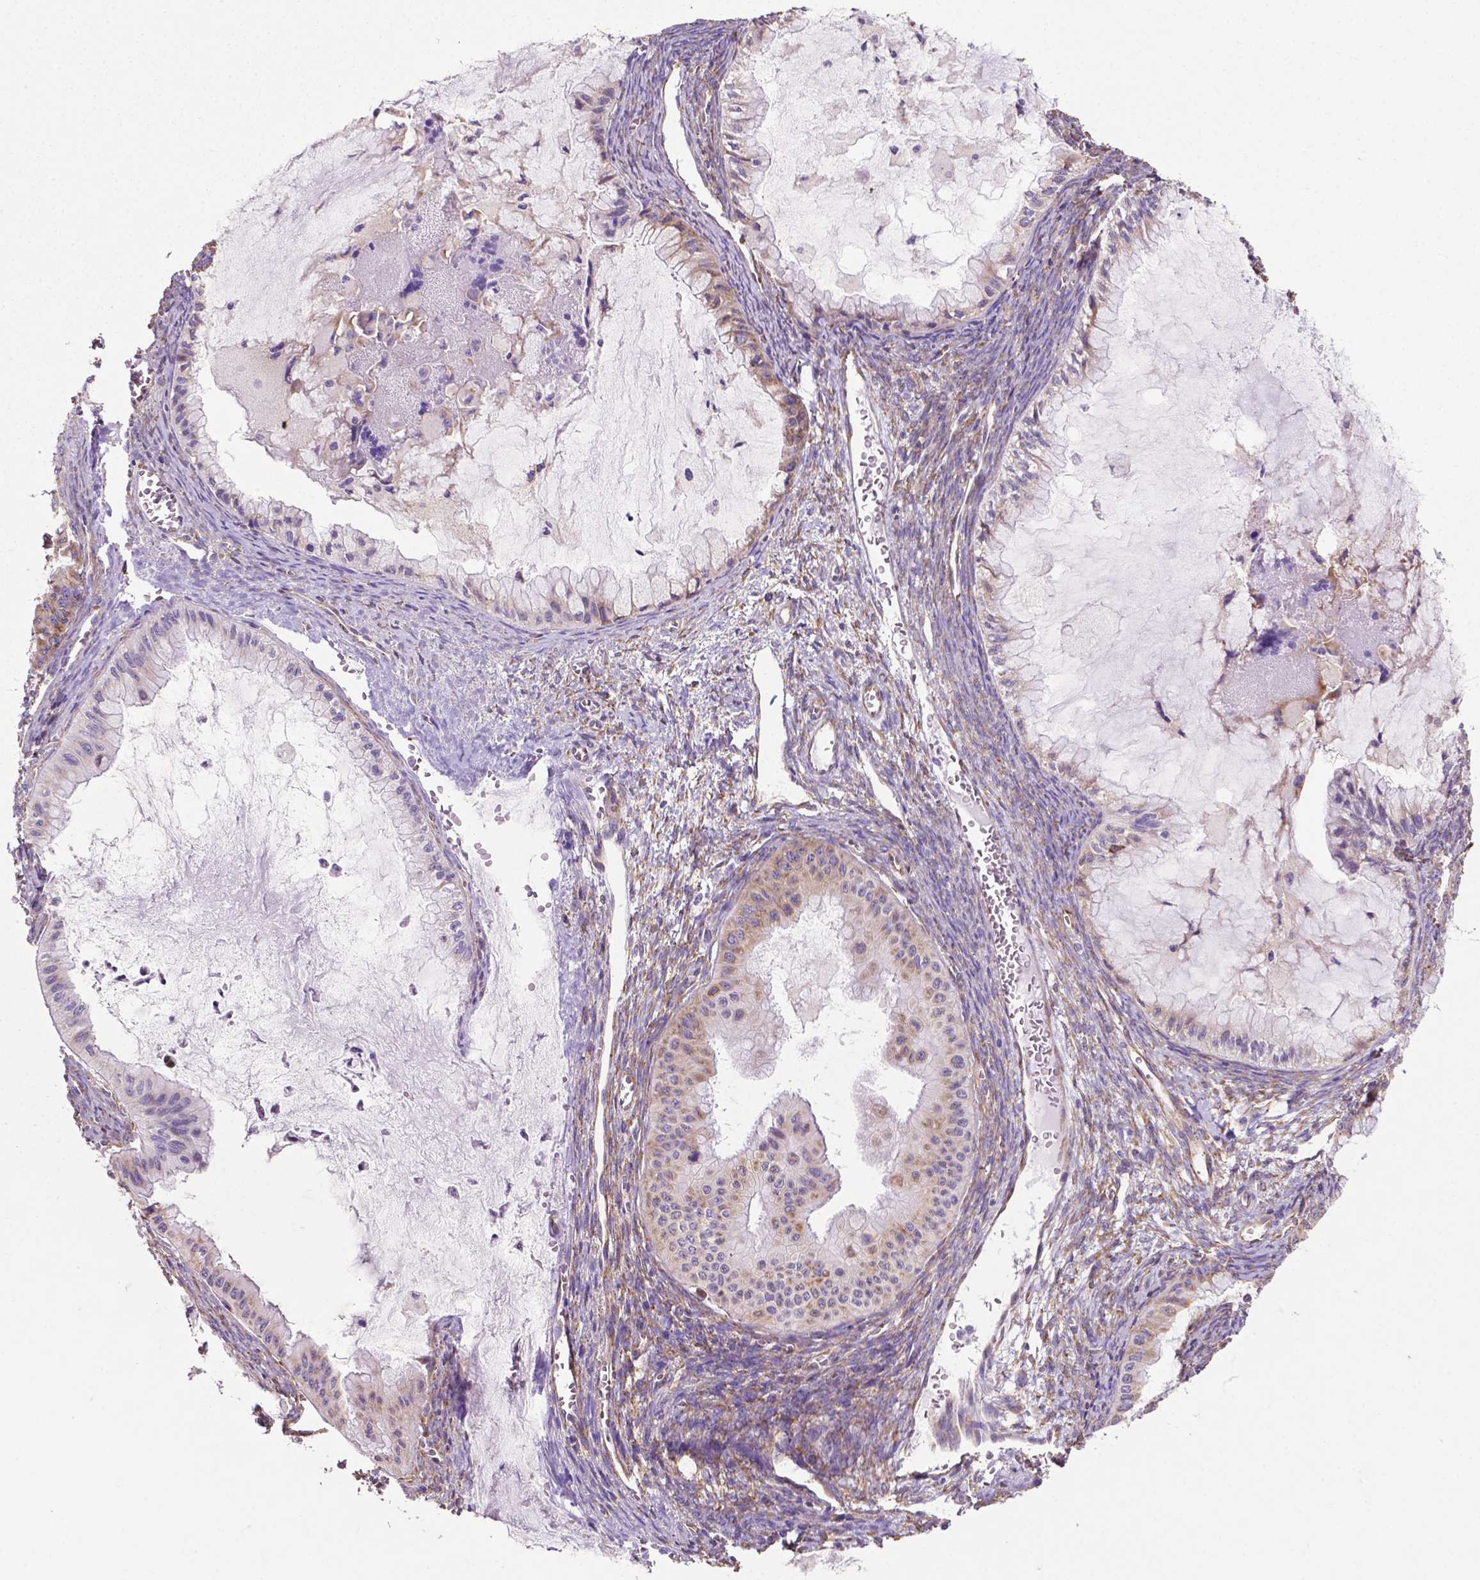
{"staining": {"intensity": "weak", "quantity": "25%-75%", "location": "cytoplasmic/membranous"}, "tissue": "ovarian cancer", "cell_type": "Tumor cells", "image_type": "cancer", "snomed": [{"axis": "morphology", "description": "Cystadenocarcinoma, mucinous, NOS"}, {"axis": "topography", "description": "Ovary"}], "caption": "Tumor cells reveal low levels of weak cytoplasmic/membranous staining in approximately 25%-75% of cells in human ovarian cancer. The protein is stained brown, and the nuclei are stained in blue (DAB IHC with brightfield microscopy, high magnification).", "gene": "RPL29", "patient": {"sex": "female", "age": 72}}